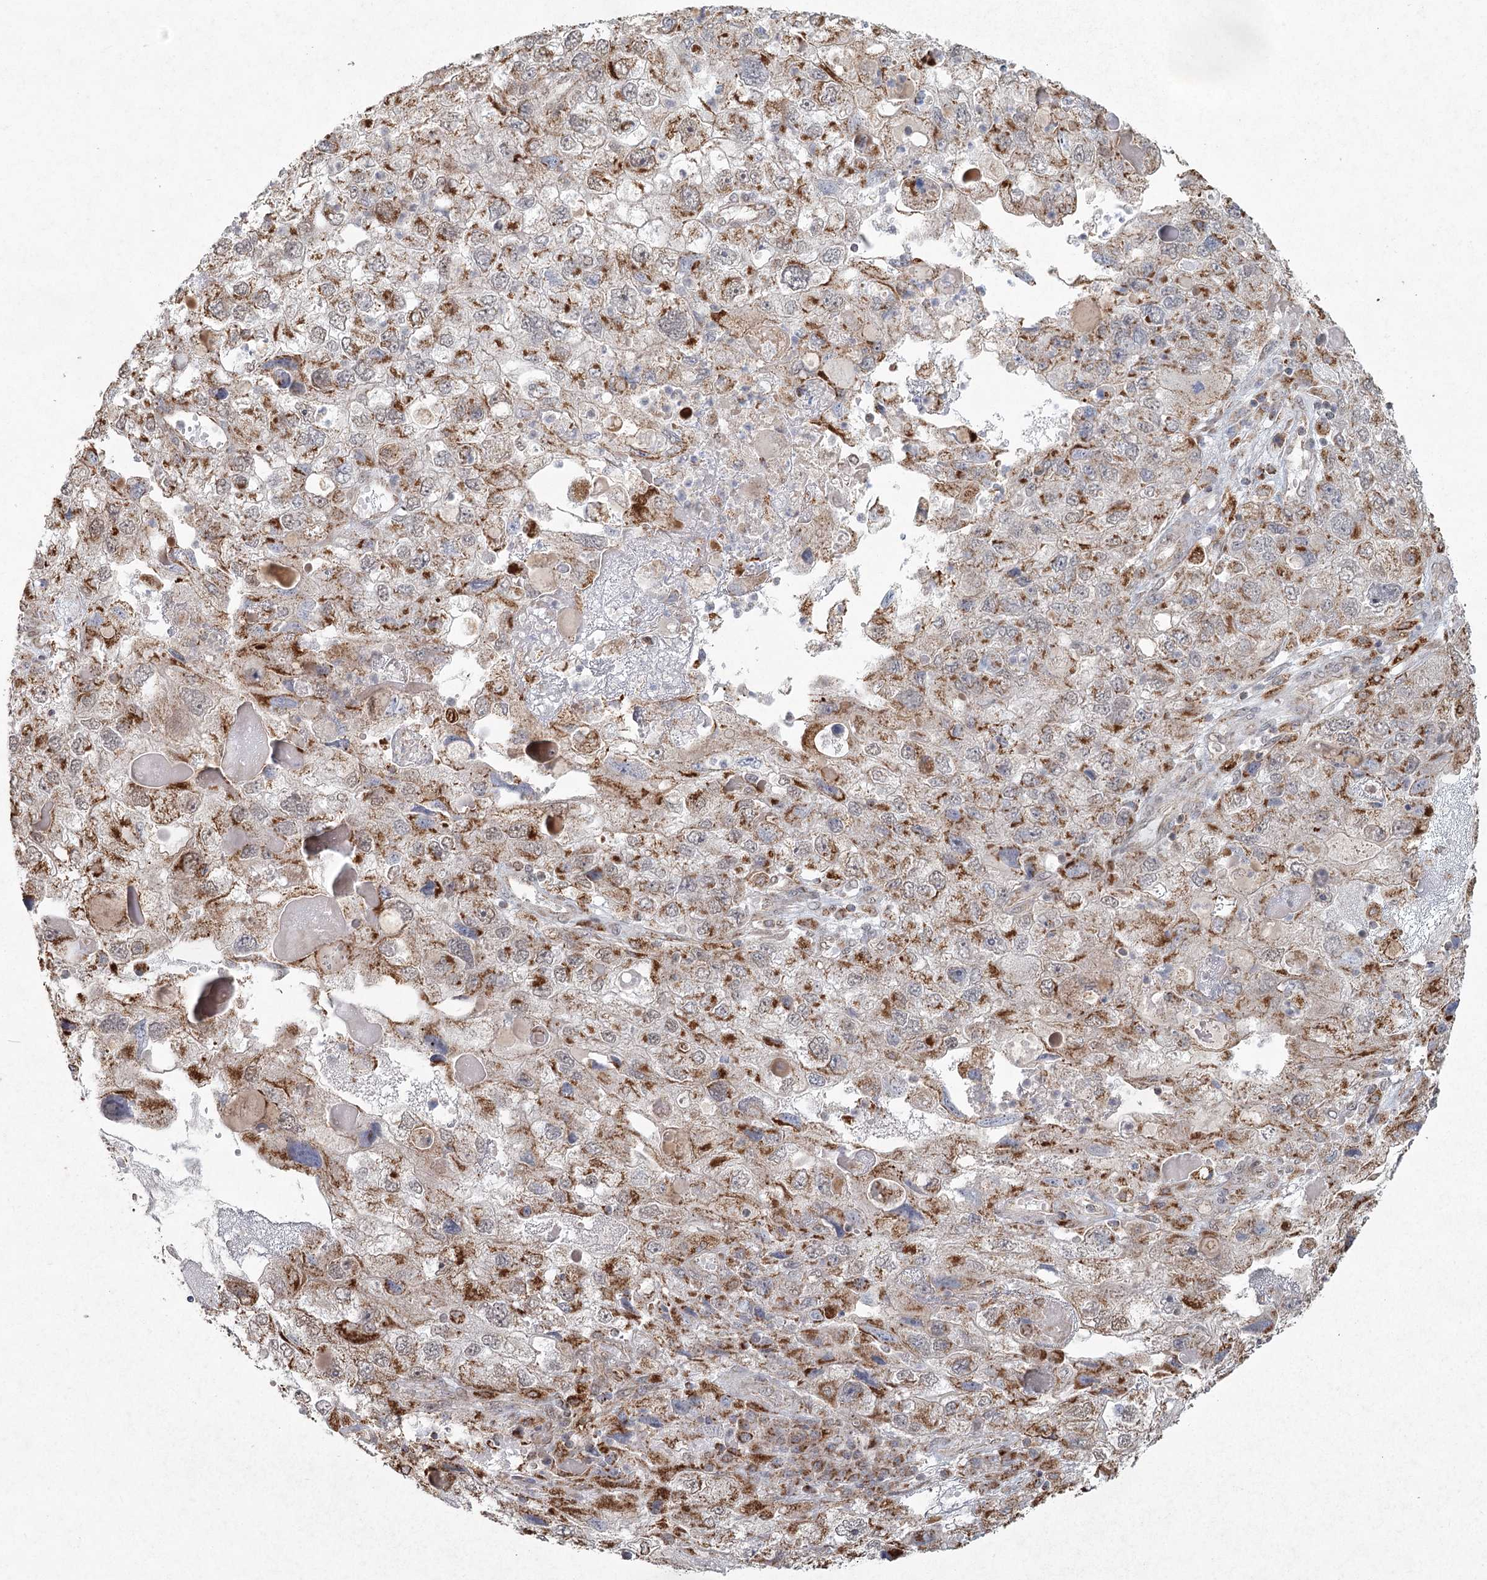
{"staining": {"intensity": "moderate", "quantity": "25%-75%", "location": "cytoplasmic/membranous"}, "tissue": "endometrial cancer", "cell_type": "Tumor cells", "image_type": "cancer", "snomed": [{"axis": "morphology", "description": "Adenocarcinoma, NOS"}, {"axis": "topography", "description": "Endometrium"}], "caption": "Immunohistochemical staining of human endometrial adenocarcinoma displays medium levels of moderate cytoplasmic/membranous protein staining in about 25%-75% of tumor cells. Nuclei are stained in blue.", "gene": "LACTB", "patient": {"sex": "female", "age": 49}}